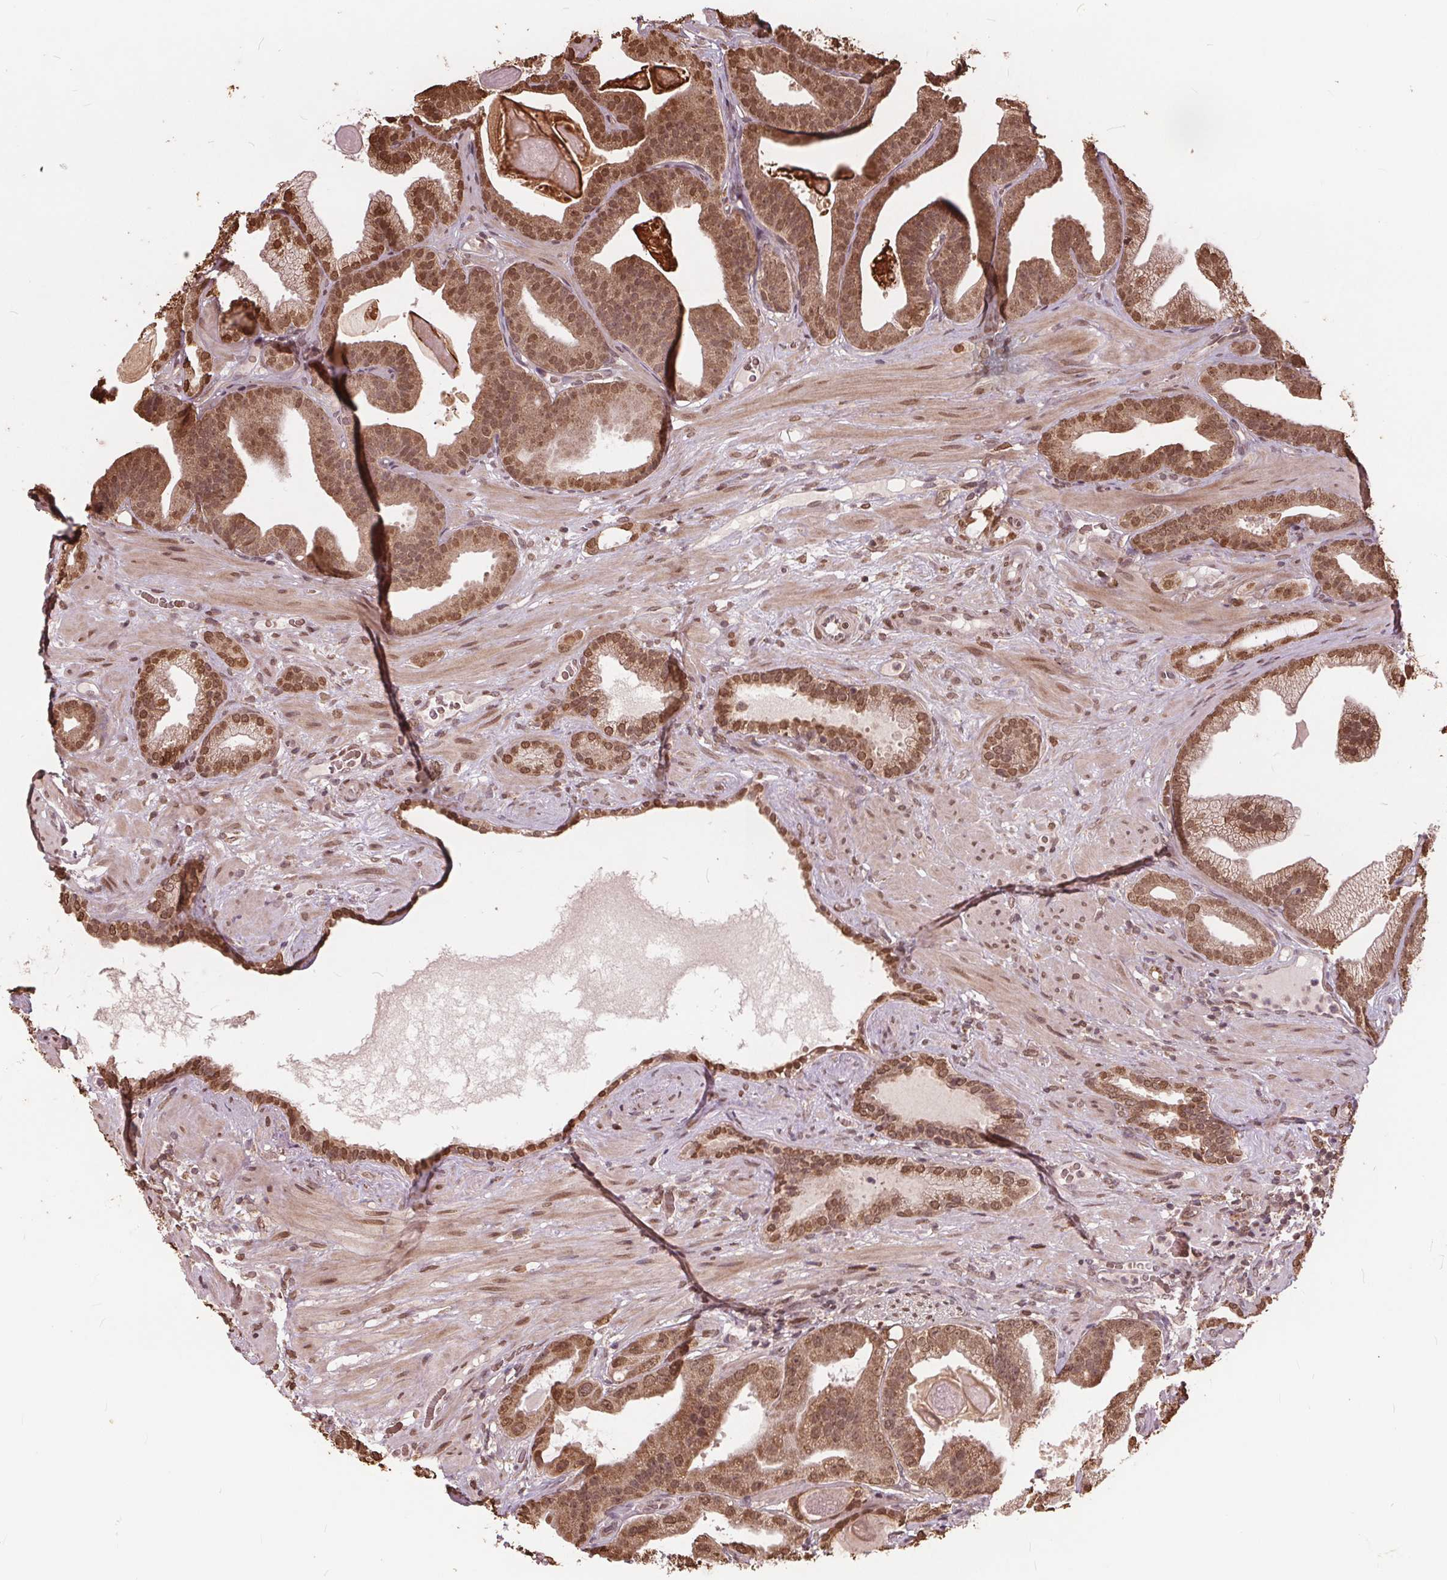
{"staining": {"intensity": "moderate", "quantity": ">75%", "location": "cytoplasmic/membranous,nuclear"}, "tissue": "prostate cancer", "cell_type": "Tumor cells", "image_type": "cancer", "snomed": [{"axis": "morphology", "description": "Adenocarcinoma, Low grade"}, {"axis": "topography", "description": "Prostate"}], "caption": "Immunohistochemical staining of adenocarcinoma (low-grade) (prostate) displays moderate cytoplasmic/membranous and nuclear protein staining in about >75% of tumor cells.", "gene": "HIF1AN", "patient": {"sex": "male", "age": 57}}